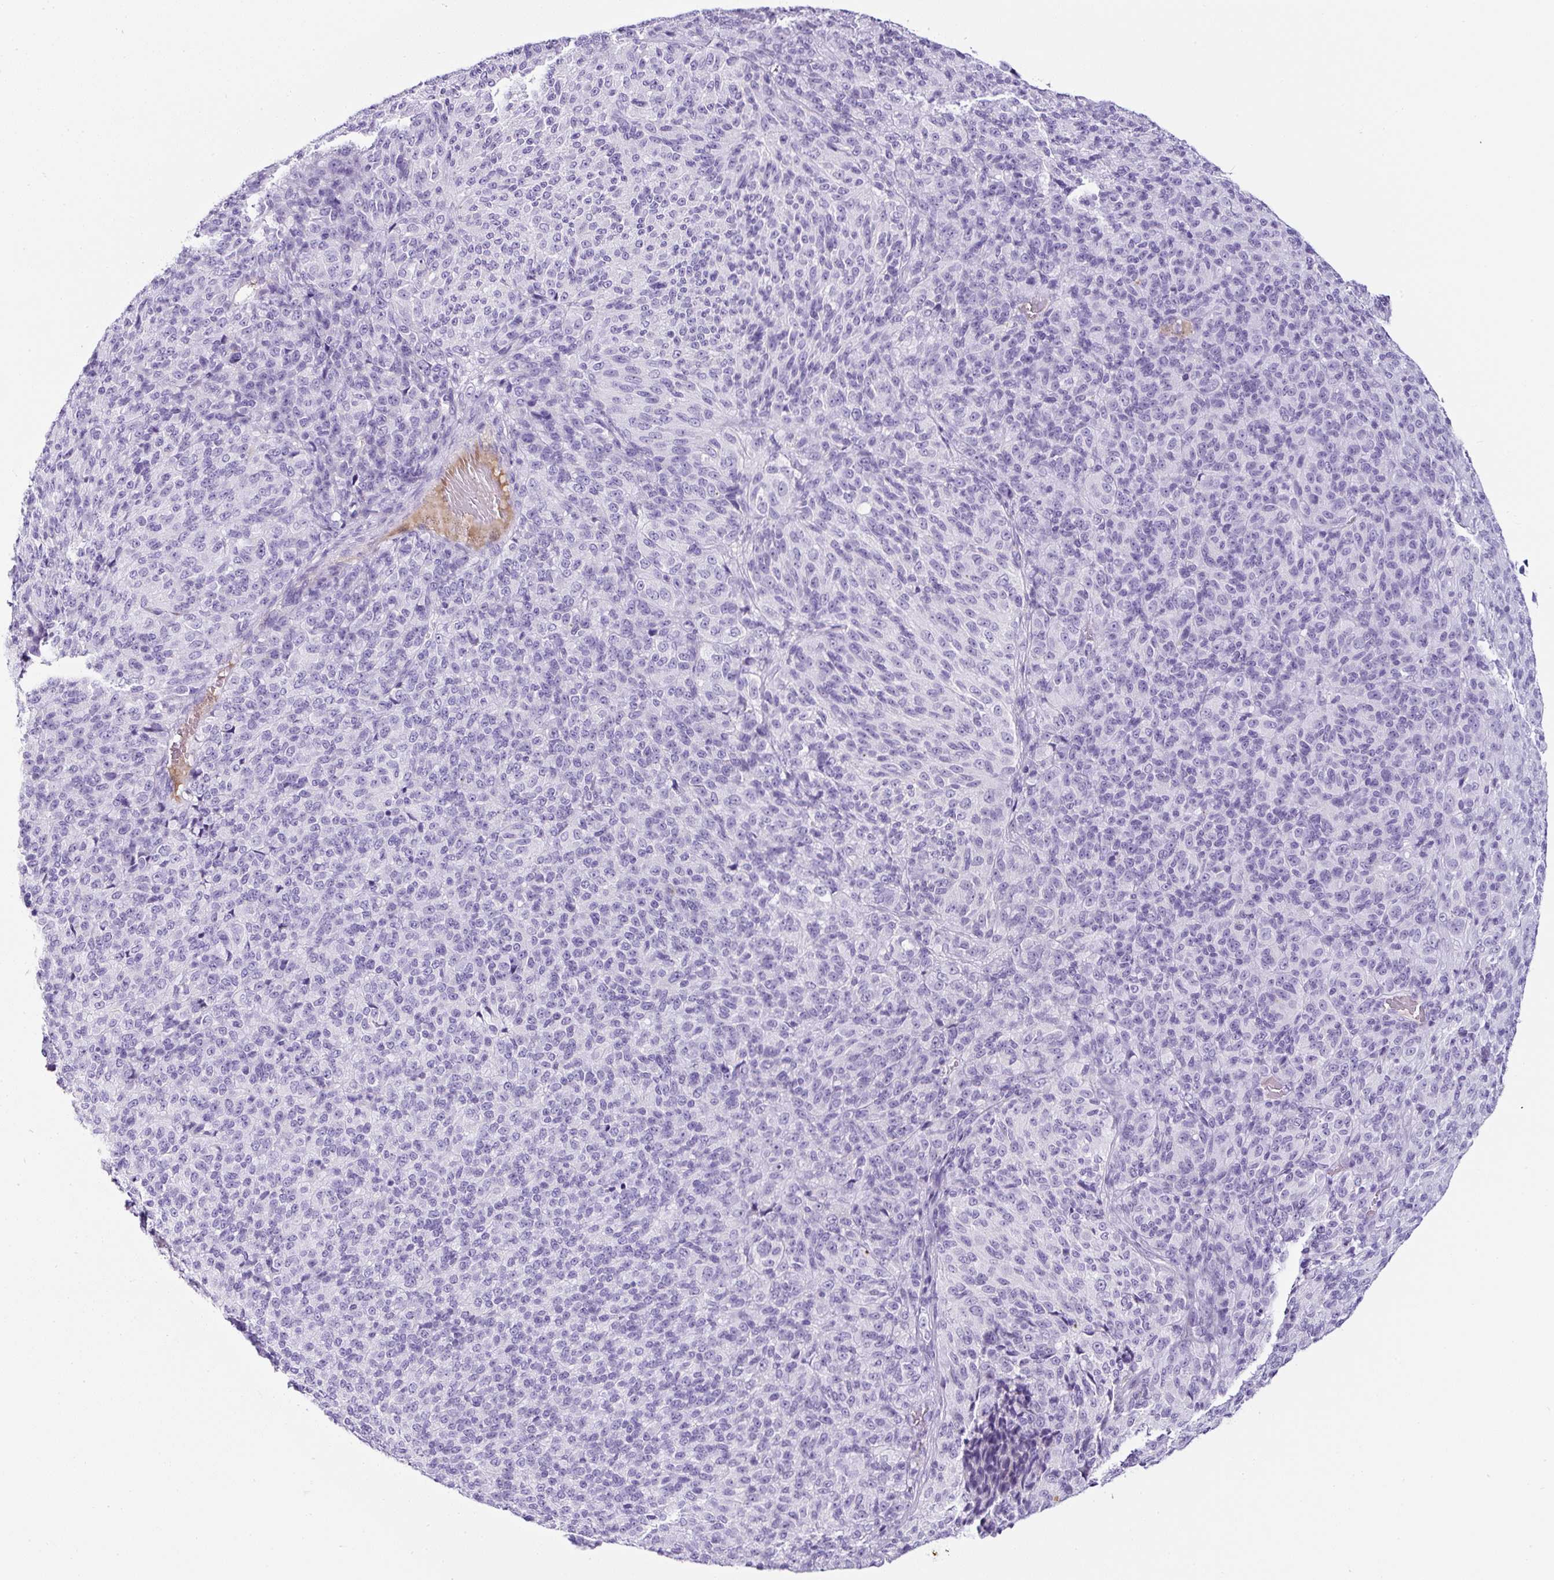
{"staining": {"intensity": "negative", "quantity": "none", "location": "none"}, "tissue": "melanoma", "cell_type": "Tumor cells", "image_type": "cancer", "snomed": [{"axis": "morphology", "description": "Malignant melanoma, Metastatic site"}, {"axis": "topography", "description": "Brain"}], "caption": "IHC of human melanoma reveals no staining in tumor cells.", "gene": "TMEM200B", "patient": {"sex": "female", "age": 56}}